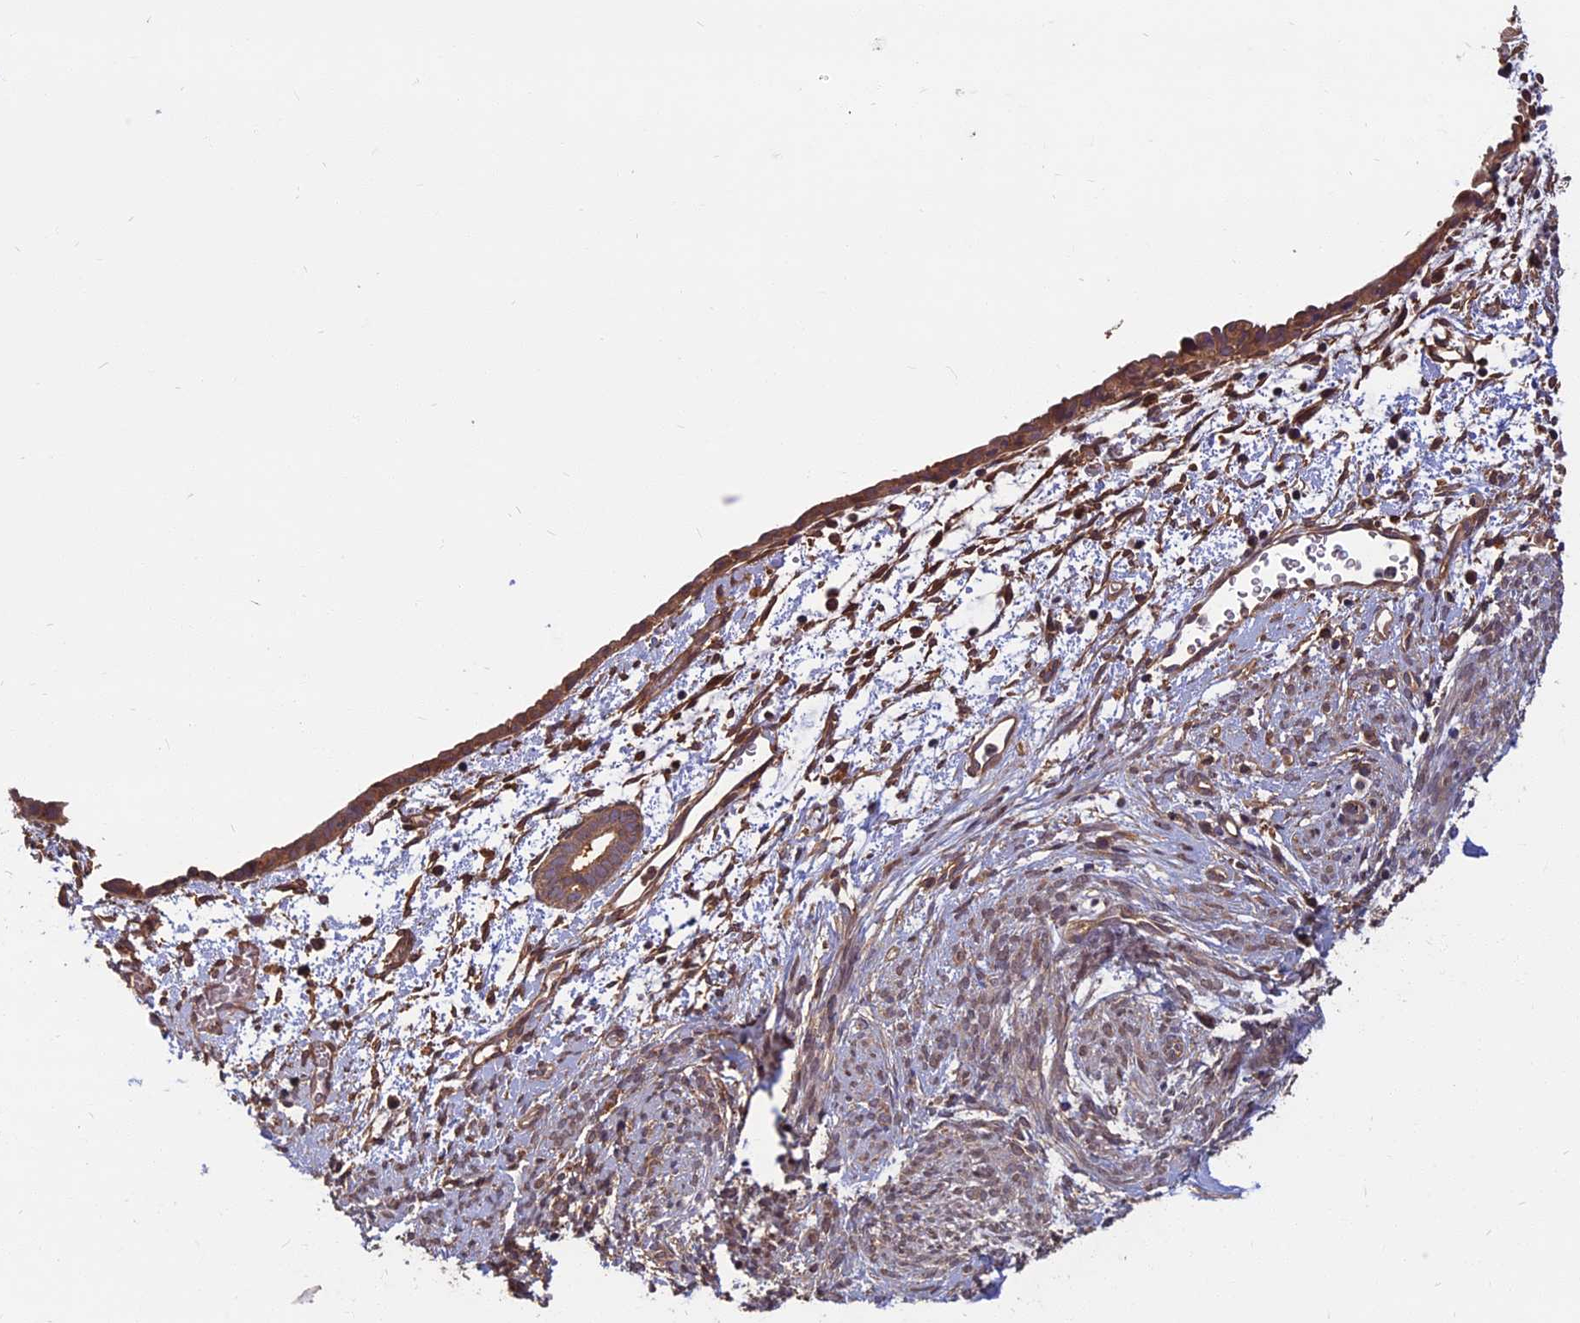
{"staining": {"intensity": "moderate", "quantity": ">75%", "location": "cytoplasmic/membranous"}, "tissue": "endometrium", "cell_type": "Cells in endometrial stroma", "image_type": "normal", "snomed": [{"axis": "morphology", "description": "Normal tissue, NOS"}, {"axis": "morphology", "description": "Adenocarcinoma, NOS"}, {"axis": "topography", "description": "Endometrium"}], "caption": "Endometrium stained with DAB IHC reveals medium levels of moderate cytoplasmic/membranous positivity in about >75% of cells in endometrial stroma.", "gene": "SPG11", "patient": {"sex": "female", "age": 57}}